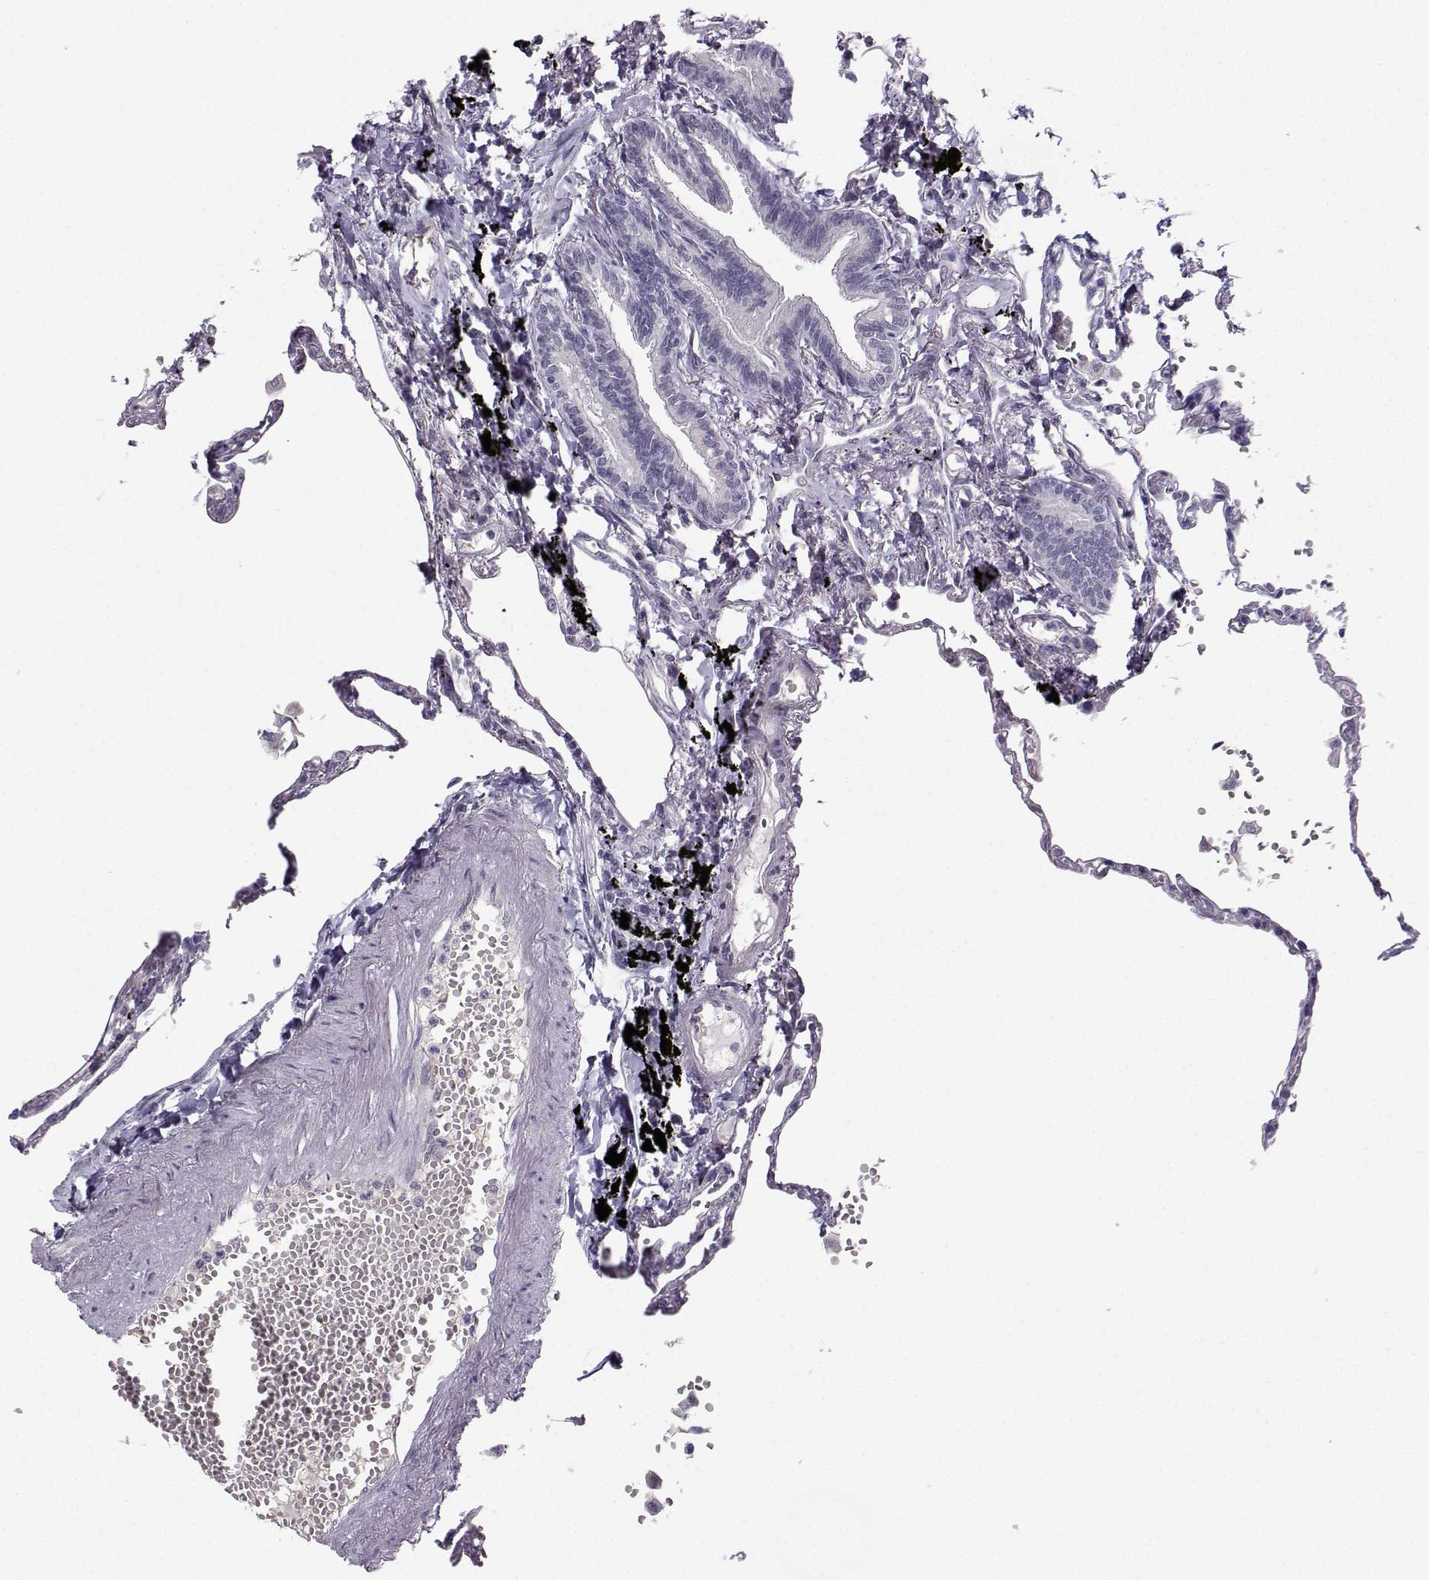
{"staining": {"intensity": "negative", "quantity": "none", "location": "none"}, "tissue": "lung", "cell_type": "Alveolar cells", "image_type": "normal", "snomed": [{"axis": "morphology", "description": "Normal tissue, NOS"}, {"axis": "topography", "description": "Lung"}], "caption": "Micrograph shows no significant protein staining in alveolar cells of benign lung. (DAB IHC with hematoxylin counter stain).", "gene": "TSPYL5", "patient": {"sex": "male", "age": 78}}